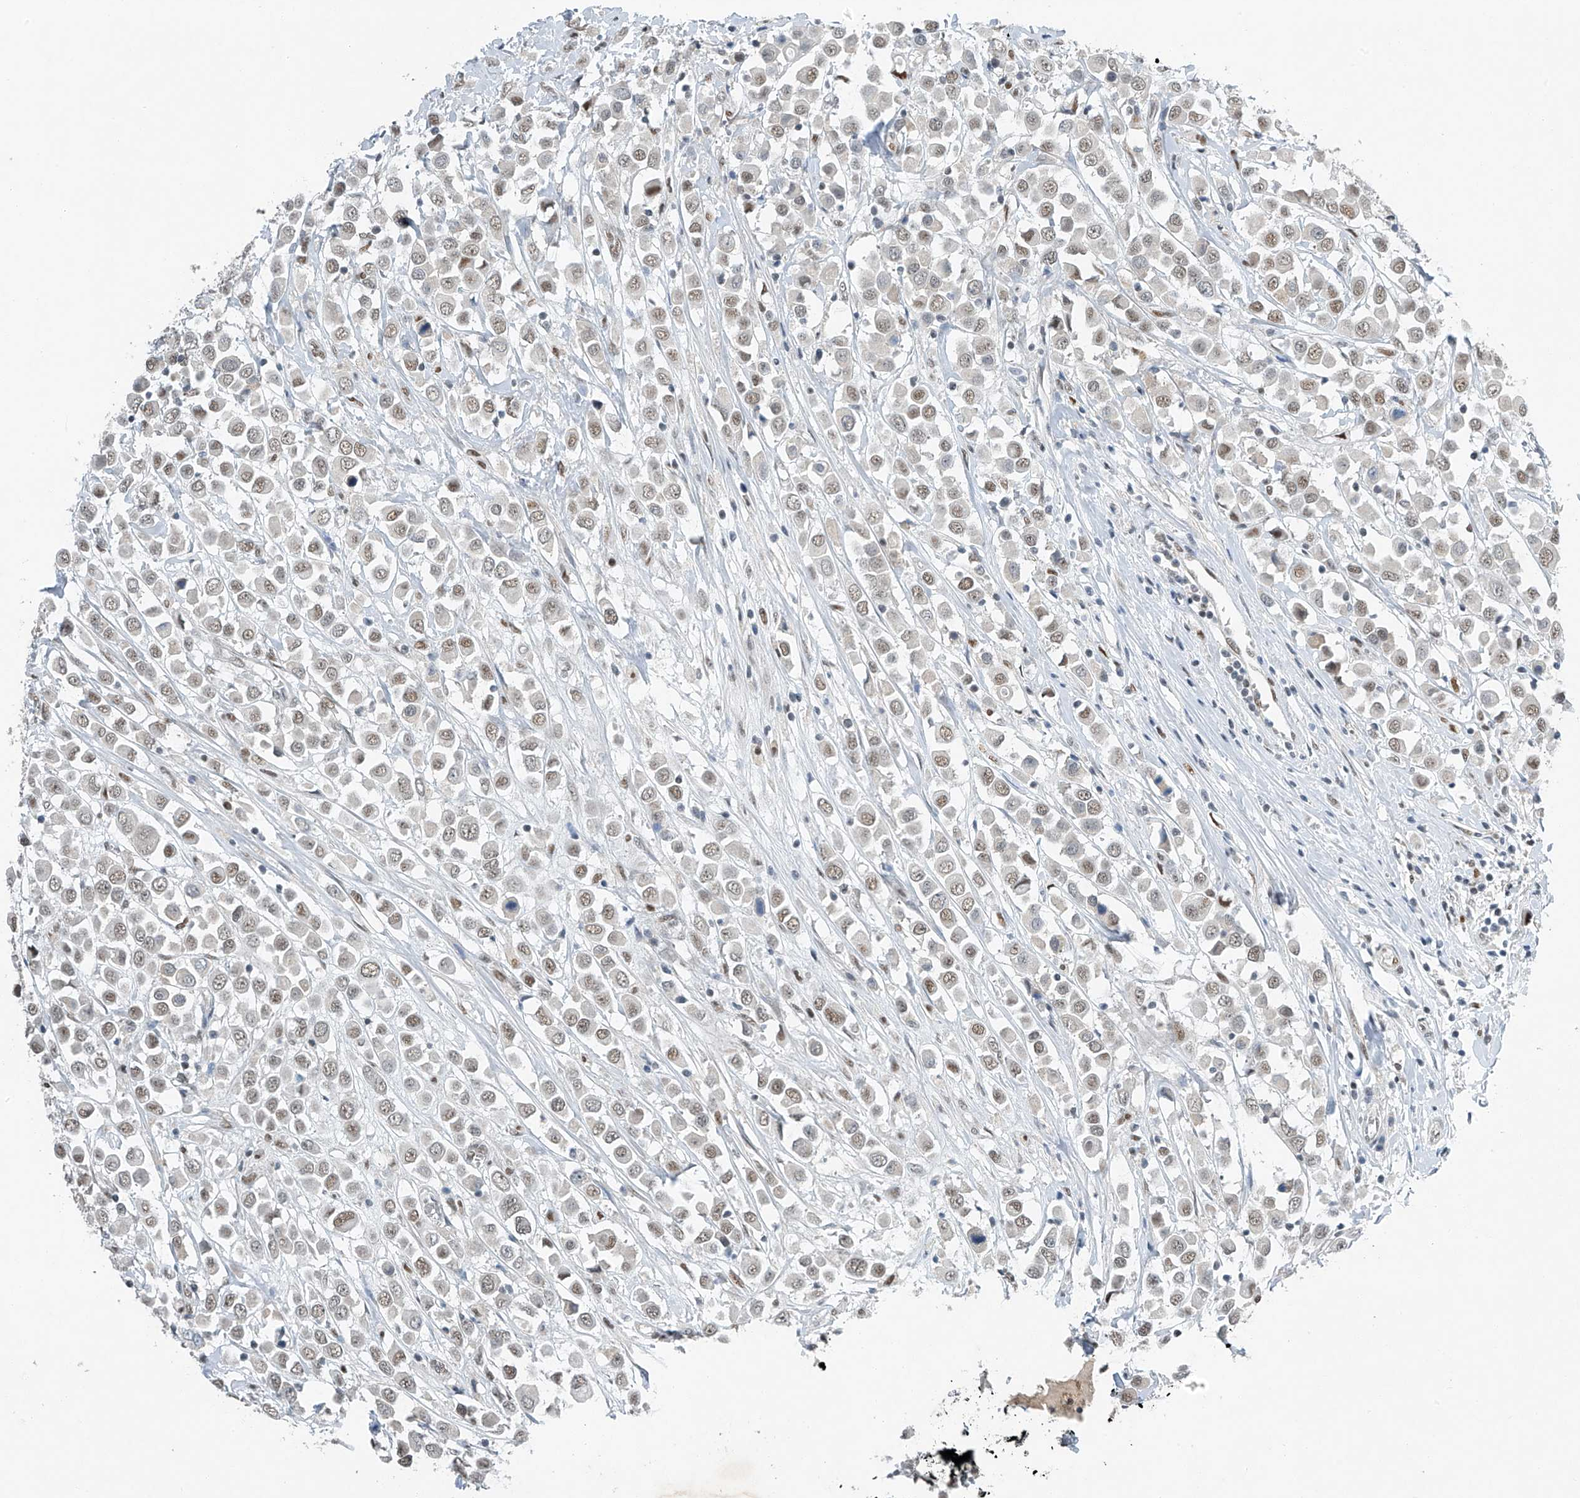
{"staining": {"intensity": "moderate", "quantity": ">75%", "location": "nuclear"}, "tissue": "breast cancer", "cell_type": "Tumor cells", "image_type": "cancer", "snomed": [{"axis": "morphology", "description": "Duct carcinoma"}, {"axis": "topography", "description": "Breast"}], "caption": "Immunohistochemistry (IHC) staining of breast cancer (intraductal carcinoma), which demonstrates medium levels of moderate nuclear staining in approximately >75% of tumor cells indicating moderate nuclear protein positivity. The staining was performed using DAB (brown) for protein detection and nuclei were counterstained in hematoxylin (blue).", "gene": "TAF8", "patient": {"sex": "female", "age": 61}}